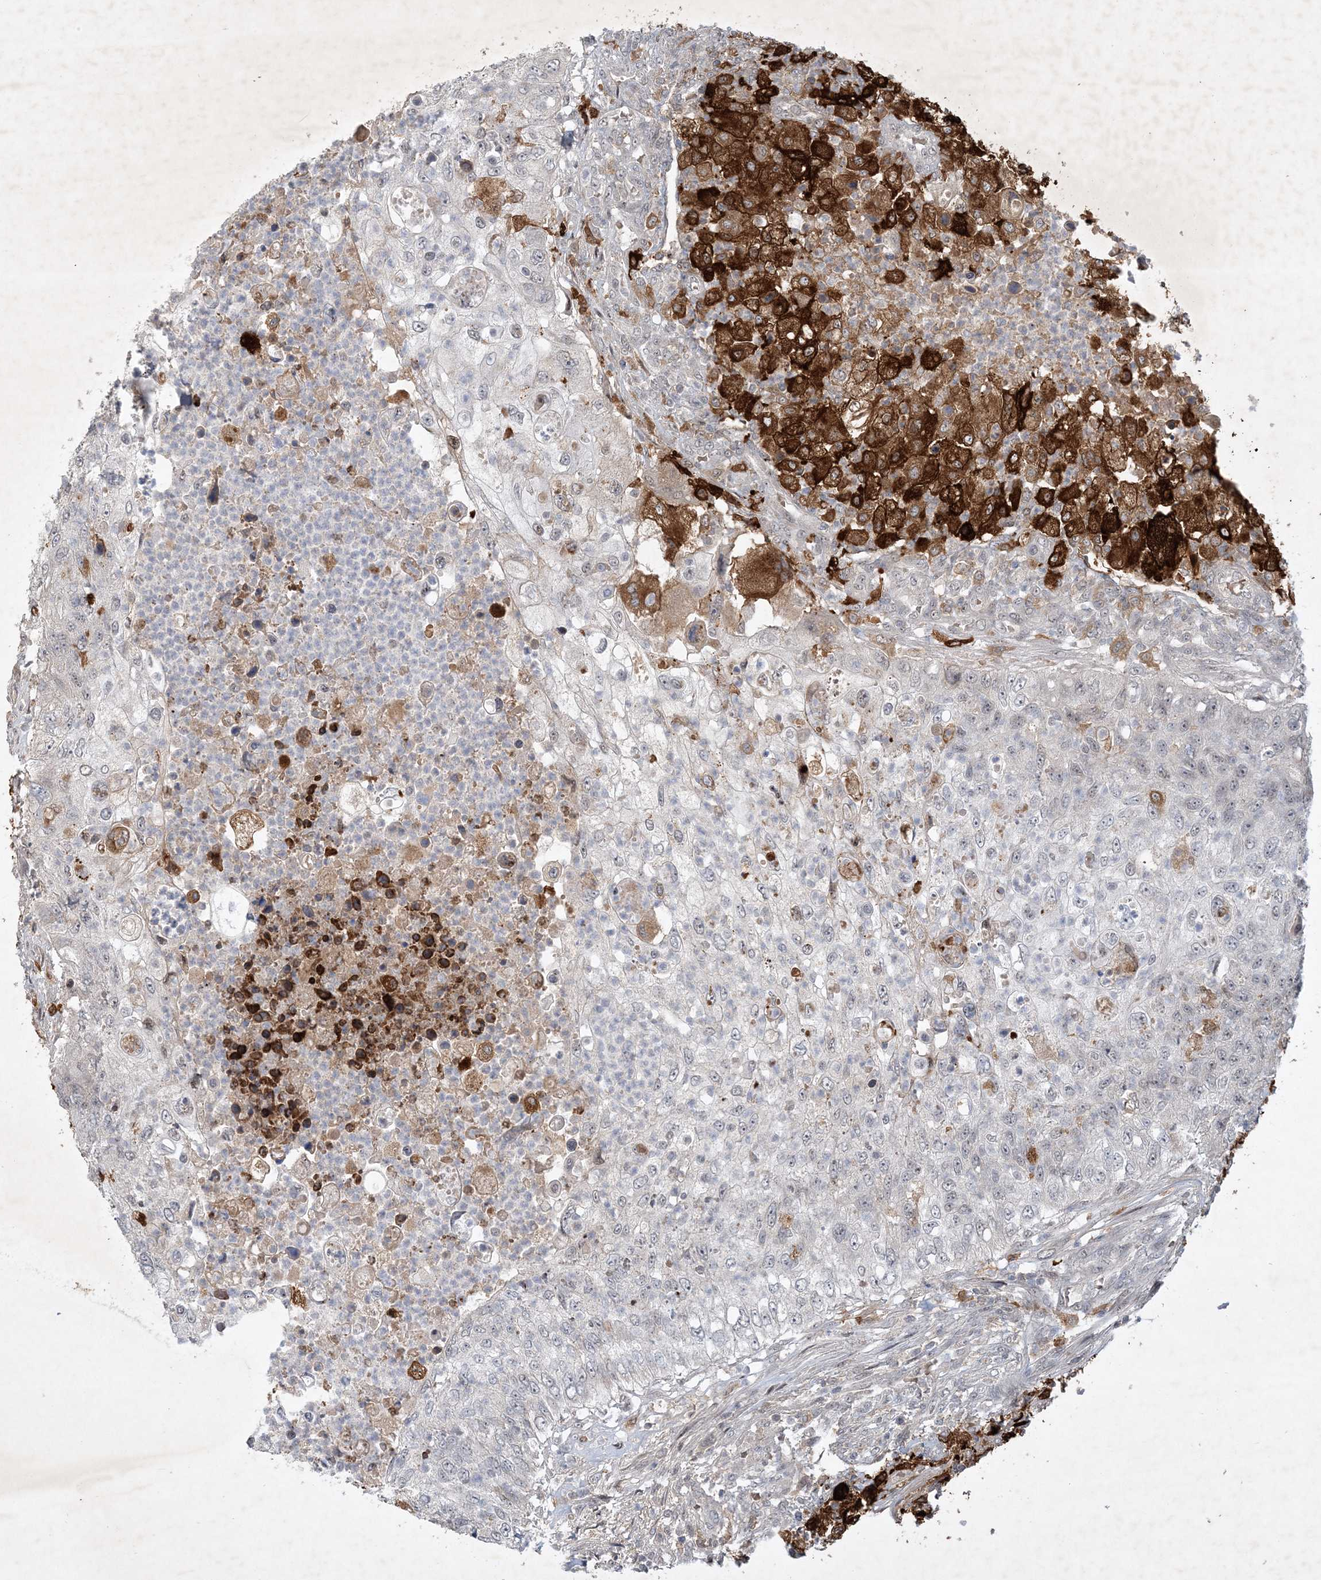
{"staining": {"intensity": "strong", "quantity": "<25%", "location": "cytoplasmic/membranous"}, "tissue": "urothelial cancer", "cell_type": "Tumor cells", "image_type": "cancer", "snomed": [{"axis": "morphology", "description": "Urothelial carcinoma, High grade"}, {"axis": "topography", "description": "Urinary bladder"}], "caption": "DAB immunohistochemical staining of human urothelial carcinoma (high-grade) demonstrates strong cytoplasmic/membranous protein positivity in about <25% of tumor cells. The staining was performed using DAB, with brown indicating positive protein expression. Nuclei are stained blue with hematoxylin.", "gene": "THG1L", "patient": {"sex": "female", "age": 60}}